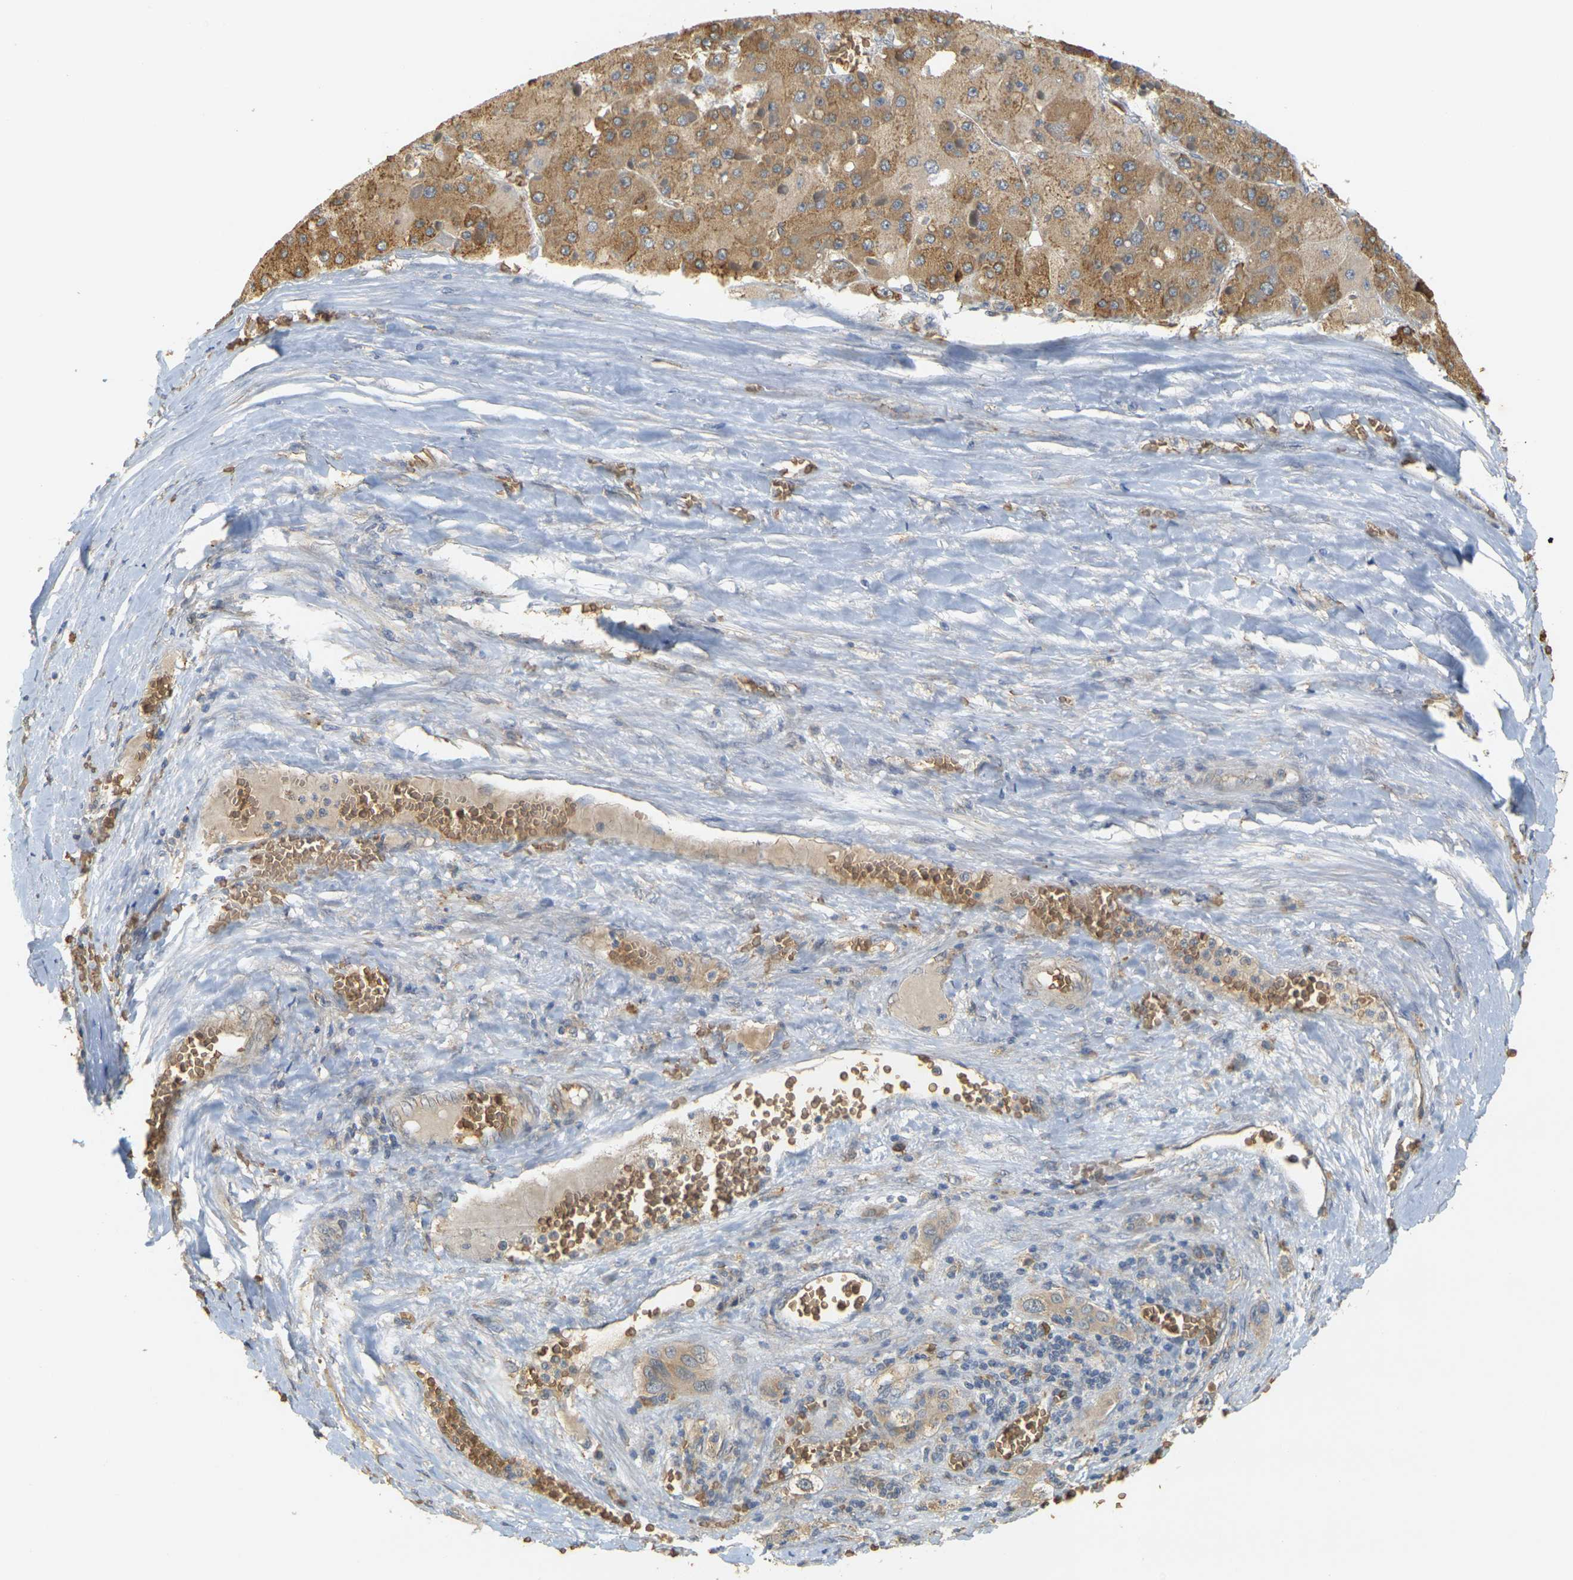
{"staining": {"intensity": "moderate", "quantity": ">75%", "location": "cytoplasmic/membranous"}, "tissue": "liver cancer", "cell_type": "Tumor cells", "image_type": "cancer", "snomed": [{"axis": "morphology", "description": "Carcinoma, Hepatocellular, NOS"}, {"axis": "topography", "description": "Liver"}], "caption": "IHC micrograph of liver cancer stained for a protein (brown), which exhibits medium levels of moderate cytoplasmic/membranous positivity in approximately >75% of tumor cells.", "gene": "MEGF9", "patient": {"sex": "female", "age": 73}}